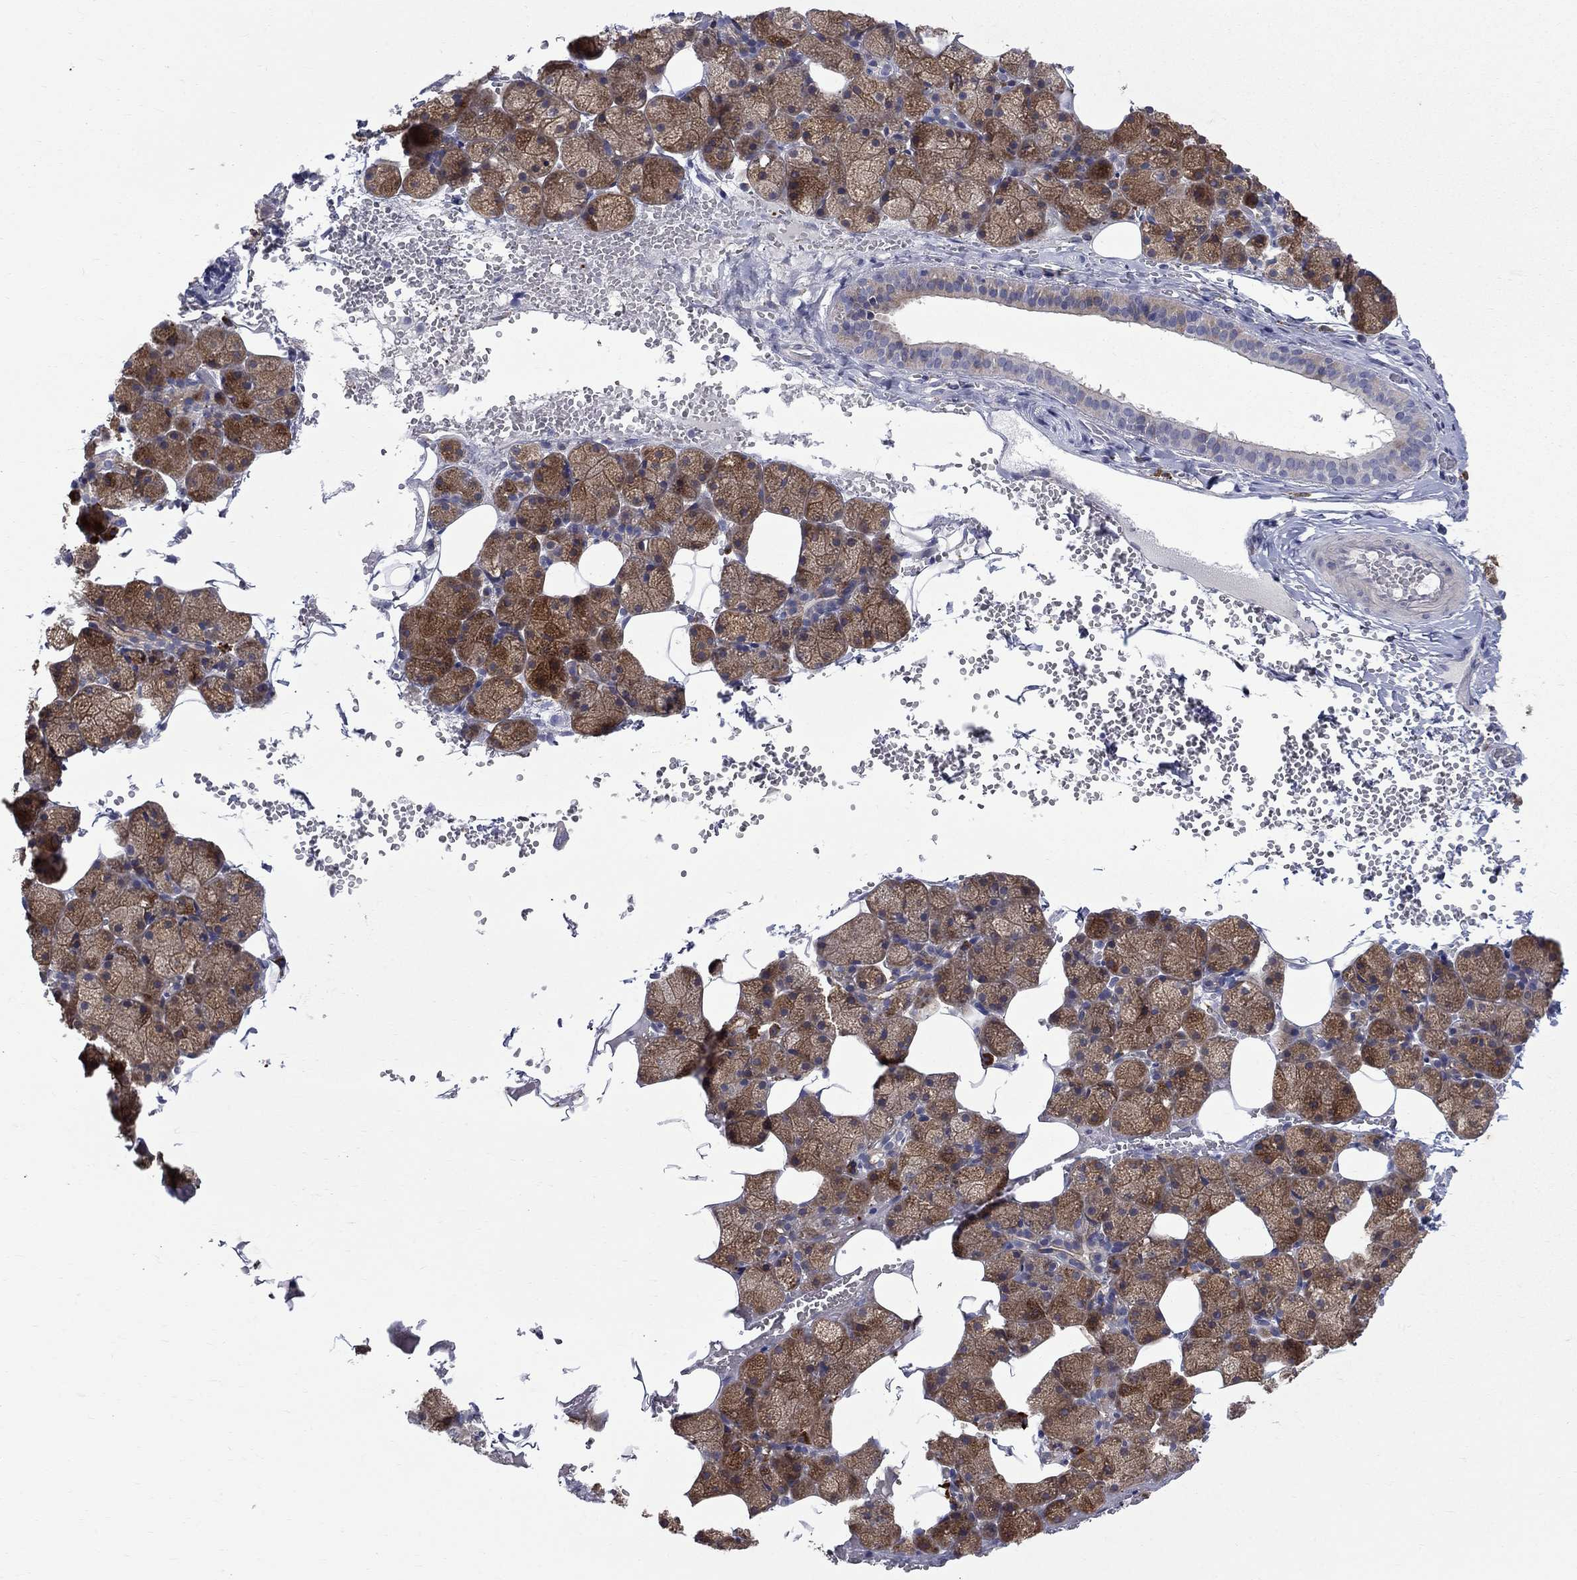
{"staining": {"intensity": "moderate", "quantity": "25%-75%", "location": "cytoplasmic/membranous"}, "tissue": "salivary gland", "cell_type": "Glandular cells", "image_type": "normal", "snomed": [{"axis": "morphology", "description": "Normal tissue, NOS"}, {"axis": "topography", "description": "Salivary gland"}], "caption": "Protein expression analysis of normal human salivary gland reveals moderate cytoplasmic/membranous positivity in approximately 25%-75% of glandular cells. (IHC, brightfield microscopy, high magnification).", "gene": "ASNS", "patient": {"sex": "male", "age": 38}}